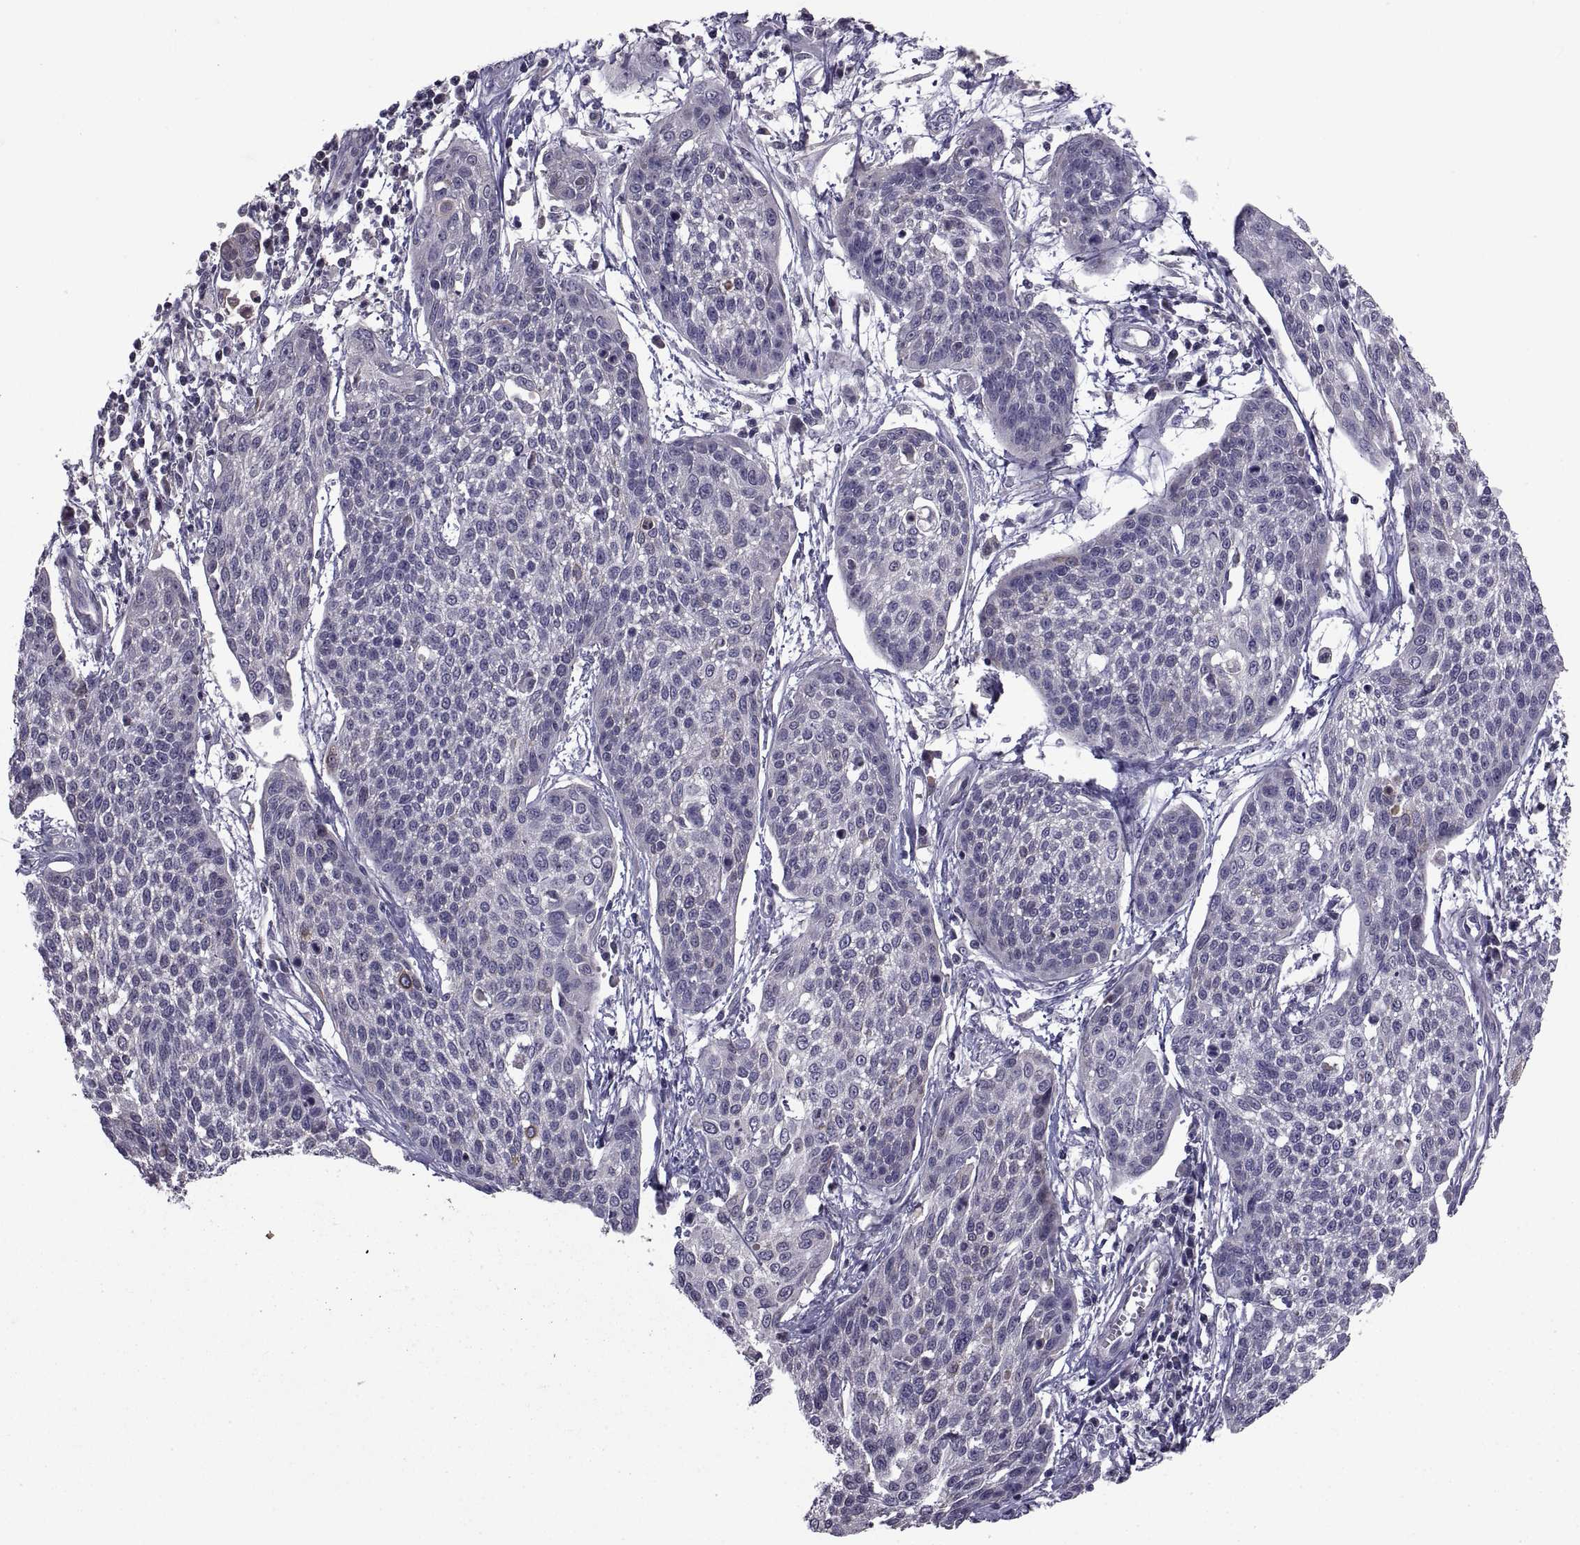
{"staining": {"intensity": "negative", "quantity": "none", "location": "none"}, "tissue": "cervical cancer", "cell_type": "Tumor cells", "image_type": "cancer", "snomed": [{"axis": "morphology", "description": "Squamous cell carcinoma, NOS"}, {"axis": "topography", "description": "Cervix"}], "caption": "There is no significant expression in tumor cells of cervical cancer (squamous cell carcinoma).", "gene": "NPTX2", "patient": {"sex": "female", "age": 34}}